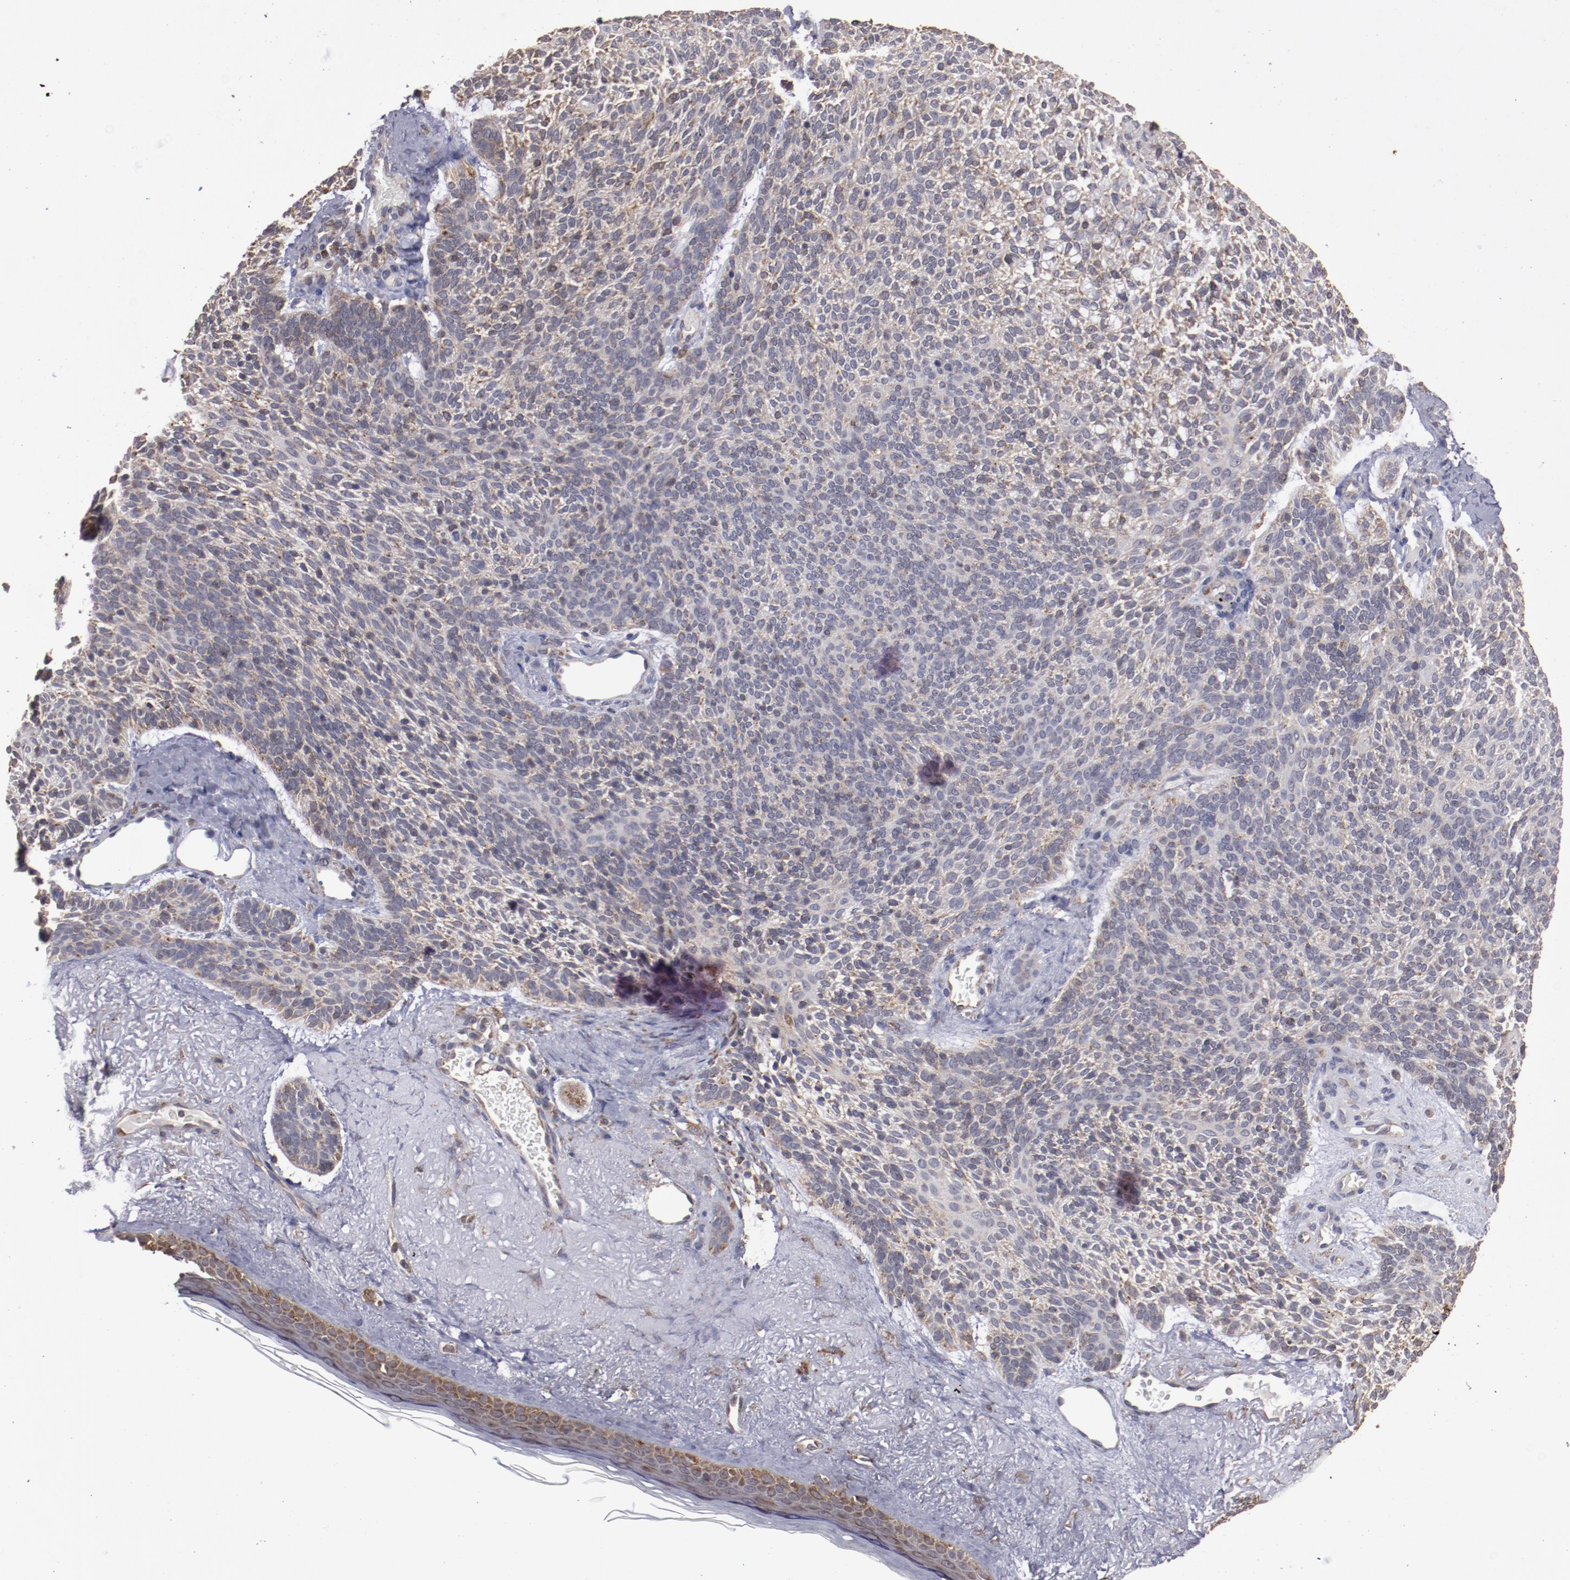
{"staining": {"intensity": "weak", "quantity": "25%-75%", "location": "cytoplasmic/membranous"}, "tissue": "skin cancer", "cell_type": "Tumor cells", "image_type": "cancer", "snomed": [{"axis": "morphology", "description": "Normal tissue, NOS"}, {"axis": "morphology", "description": "Basal cell carcinoma"}, {"axis": "topography", "description": "Skin"}], "caption": "An immunohistochemistry (IHC) image of tumor tissue is shown. Protein staining in brown labels weak cytoplasmic/membranous positivity in skin cancer within tumor cells.", "gene": "RPS4Y1", "patient": {"sex": "female", "age": 70}}